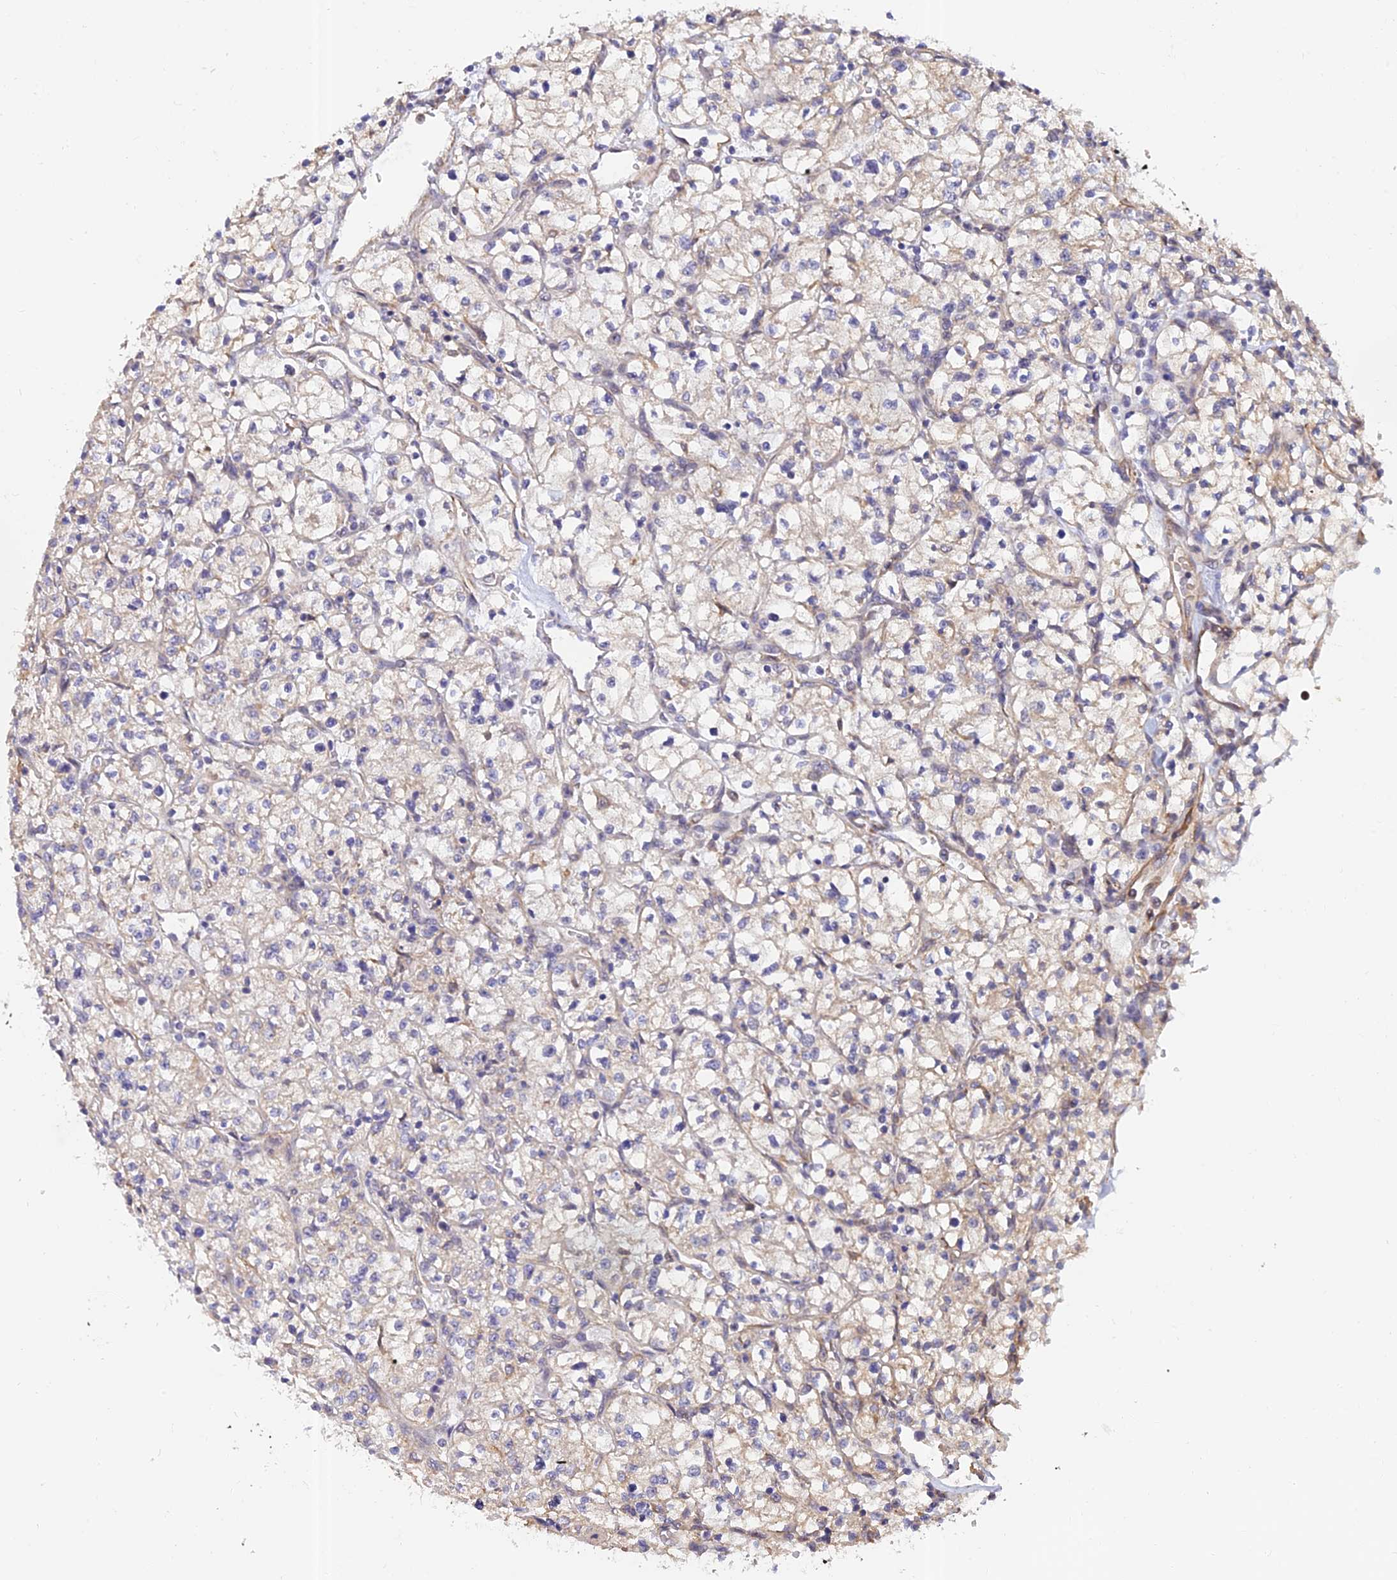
{"staining": {"intensity": "negative", "quantity": "none", "location": "none"}, "tissue": "renal cancer", "cell_type": "Tumor cells", "image_type": "cancer", "snomed": [{"axis": "morphology", "description": "Adenocarcinoma, NOS"}, {"axis": "topography", "description": "Kidney"}], "caption": "Immunohistochemistry (IHC) image of neoplastic tissue: renal cancer stained with DAB reveals no significant protein expression in tumor cells. The staining was performed using DAB to visualize the protein expression in brown, while the nuclei were stained in blue with hematoxylin (Magnification: 20x).", "gene": "PAGR1", "patient": {"sex": "female", "age": 64}}